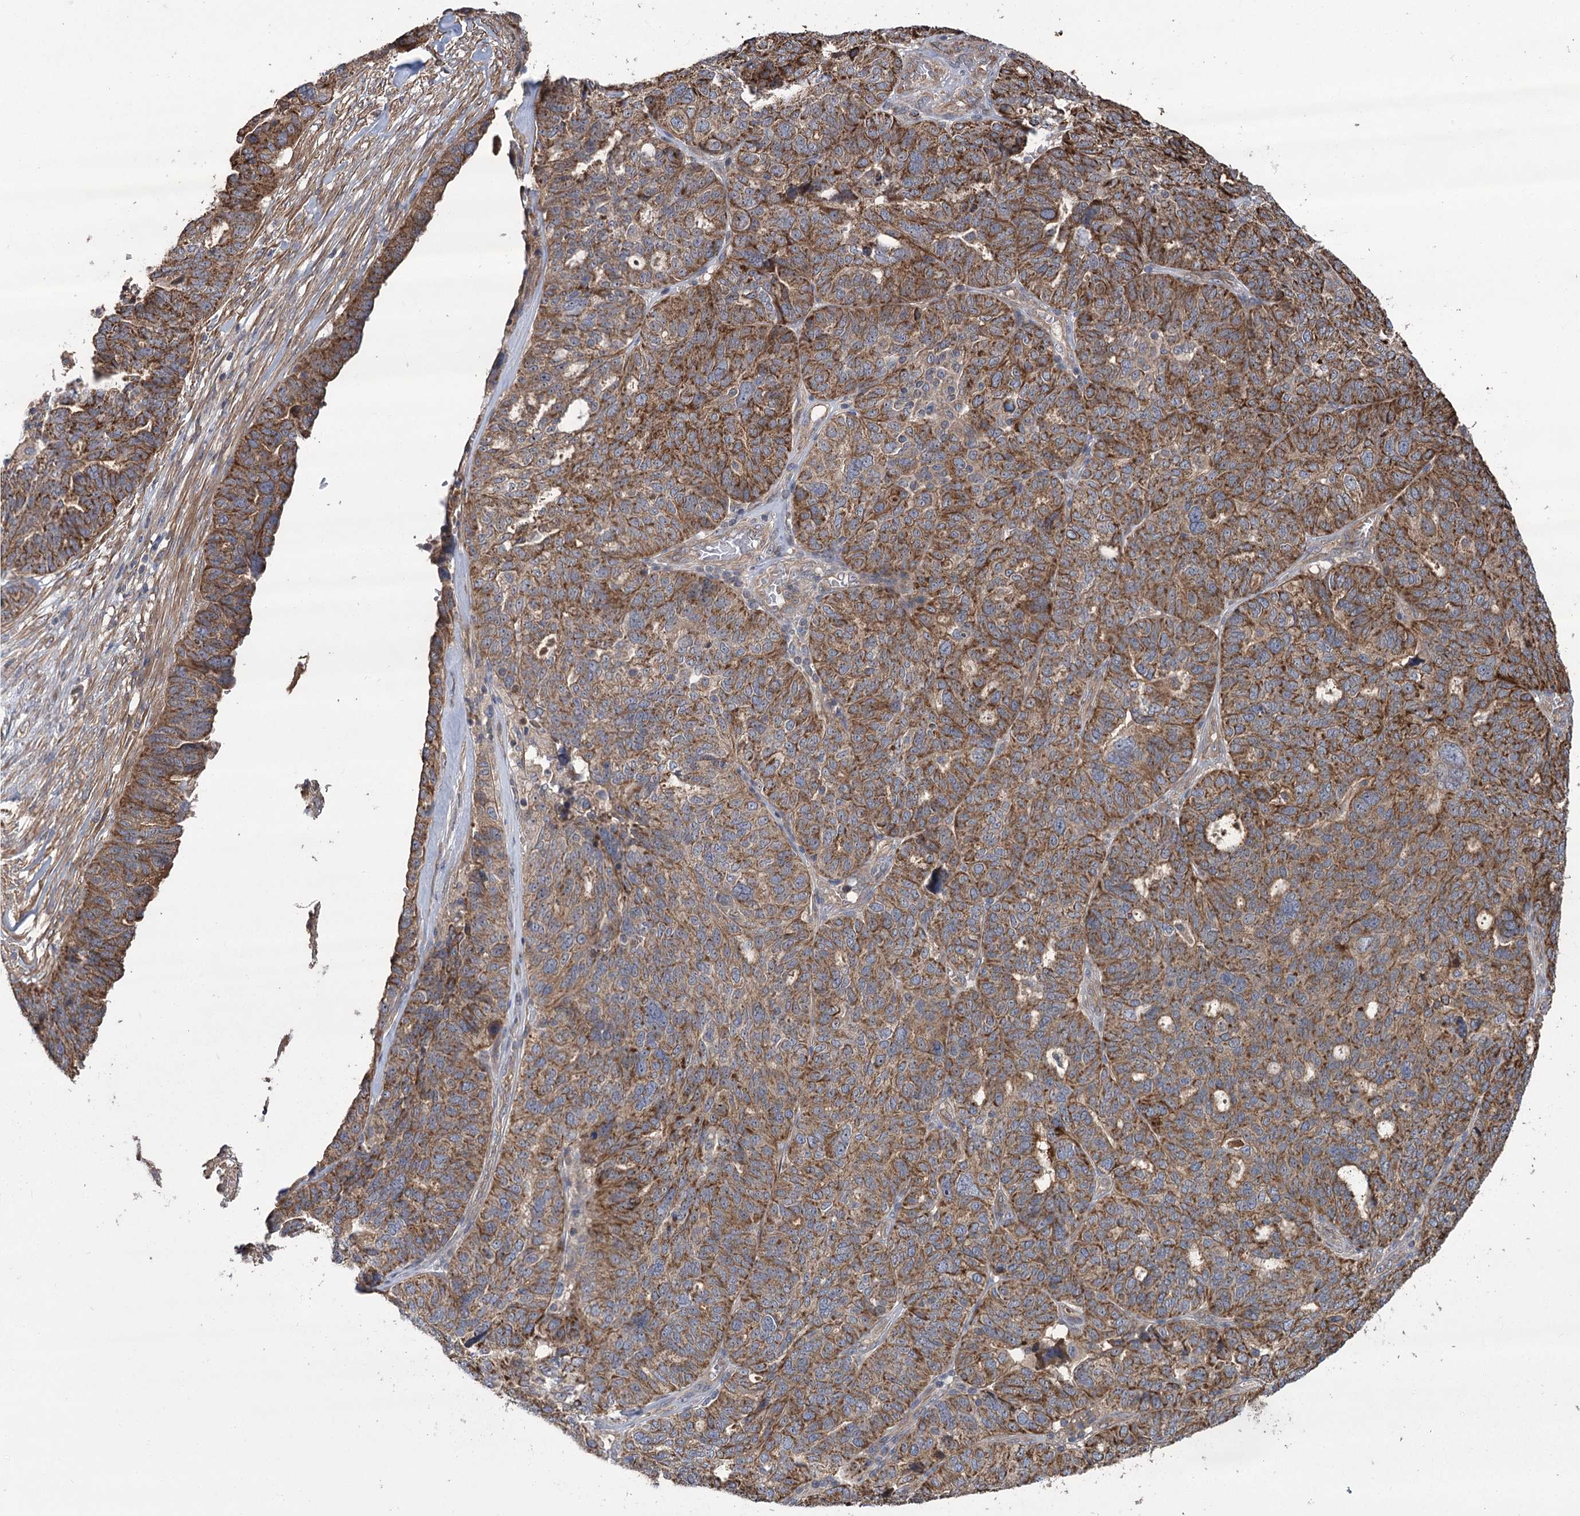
{"staining": {"intensity": "strong", "quantity": ">75%", "location": "cytoplasmic/membranous"}, "tissue": "ovarian cancer", "cell_type": "Tumor cells", "image_type": "cancer", "snomed": [{"axis": "morphology", "description": "Cystadenocarcinoma, serous, NOS"}, {"axis": "topography", "description": "Ovary"}], "caption": "Human serous cystadenocarcinoma (ovarian) stained for a protein (brown) reveals strong cytoplasmic/membranous positive staining in about >75% of tumor cells.", "gene": "RWDD4", "patient": {"sex": "female", "age": 59}}